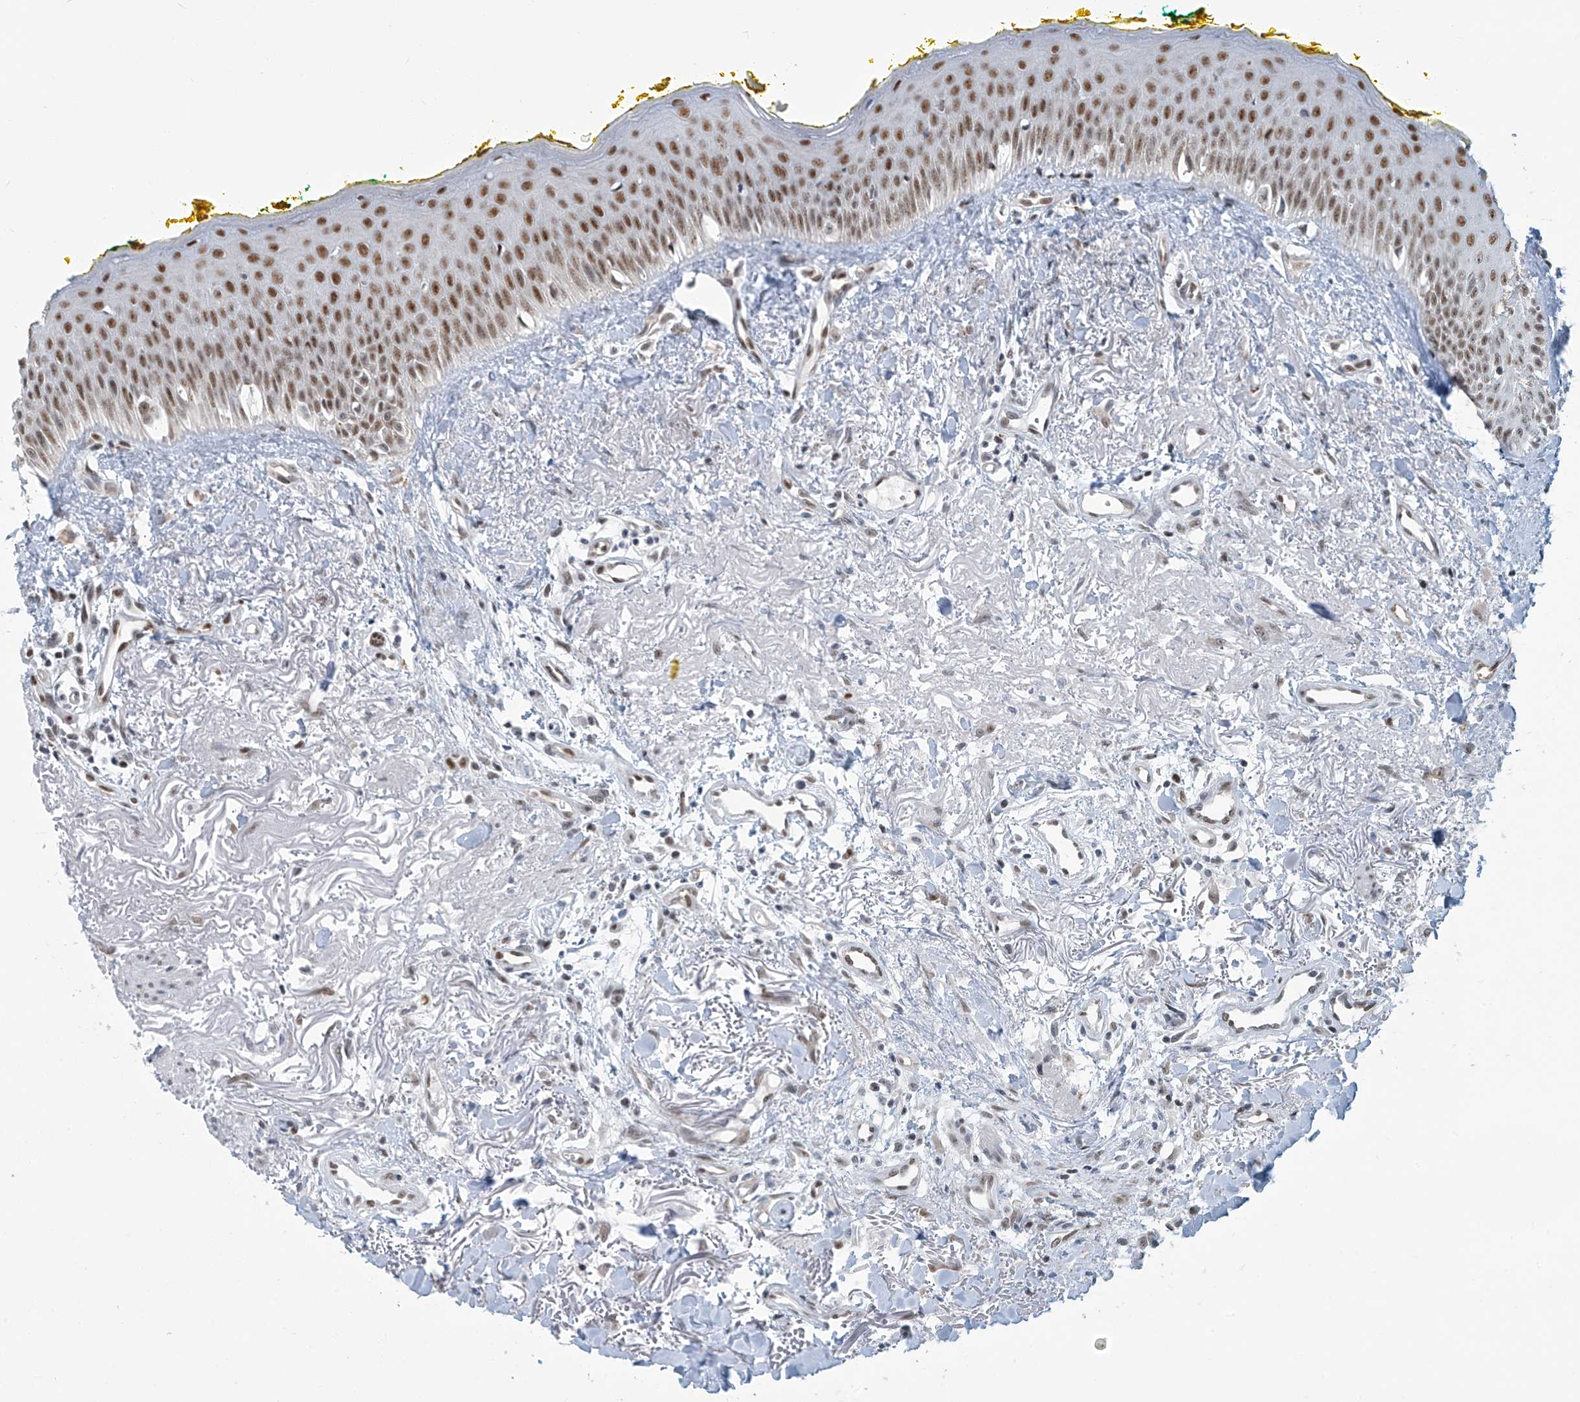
{"staining": {"intensity": "strong", "quantity": ">75%", "location": "nuclear"}, "tissue": "oral mucosa", "cell_type": "Squamous epithelial cells", "image_type": "normal", "snomed": [{"axis": "morphology", "description": "Normal tissue, NOS"}, {"axis": "topography", "description": "Oral tissue"}], "caption": "Immunohistochemical staining of benign oral mucosa demonstrates high levels of strong nuclear expression in approximately >75% of squamous epithelial cells.", "gene": "ENSG00000257390", "patient": {"sex": "female", "age": 70}}